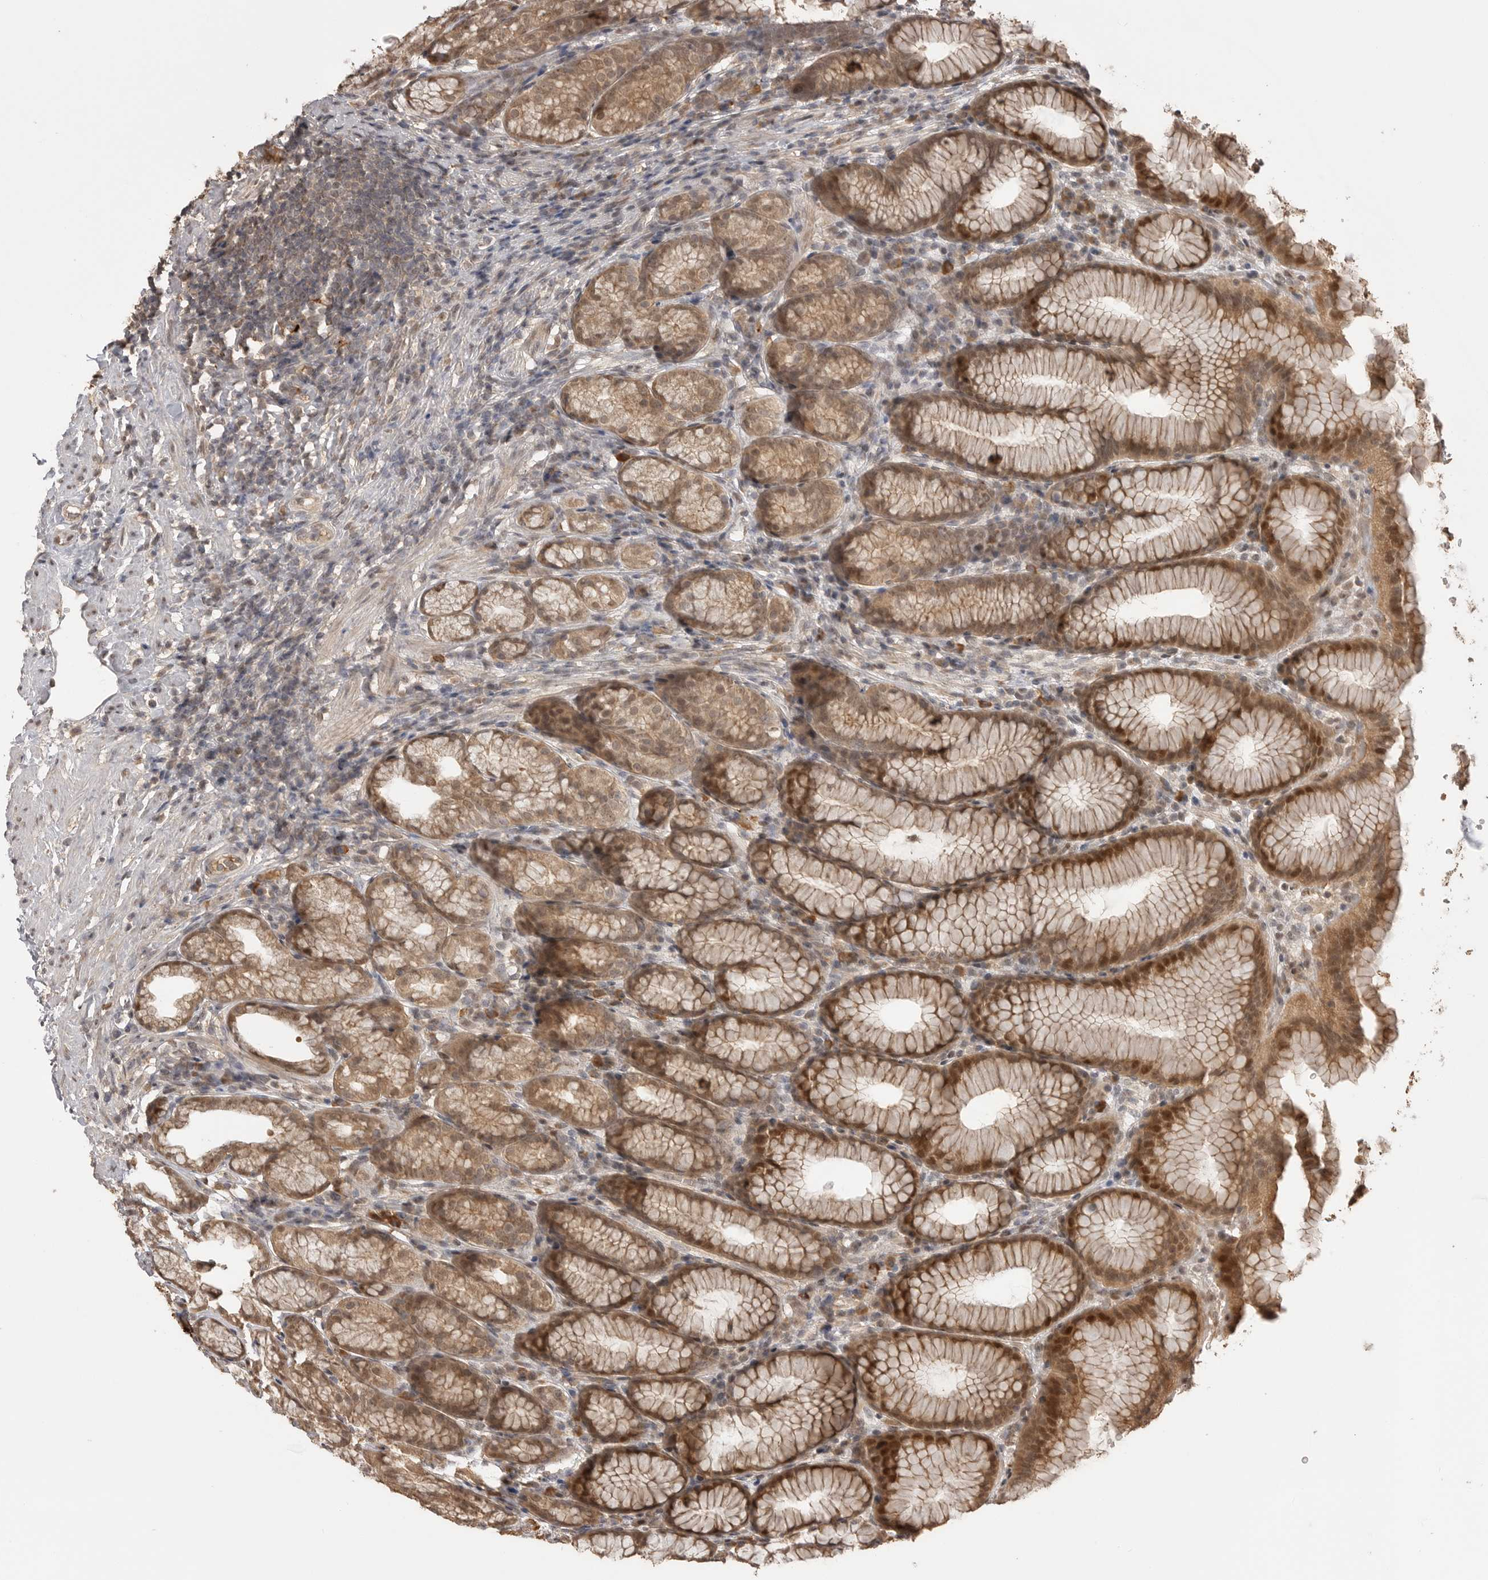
{"staining": {"intensity": "moderate", "quantity": ">75%", "location": "cytoplasmic/membranous,nuclear"}, "tissue": "stomach", "cell_type": "Glandular cells", "image_type": "normal", "snomed": [{"axis": "morphology", "description": "Normal tissue, NOS"}, {"axis": "topography", "description": "Stomach"}], "caption": "Stomach was stained to show a protein in brown. There is medium levels of moderate cytoplasmic/membranous,nuclear positivity in approximately >75% of glandular cells. The staining is performed using DAB brown chromogen to label protein expression. The nuclei are counter-stained blue using hematoxylin.", "gene": "ASPSCR1", "patient": {"sex": "male", "age": 42}}